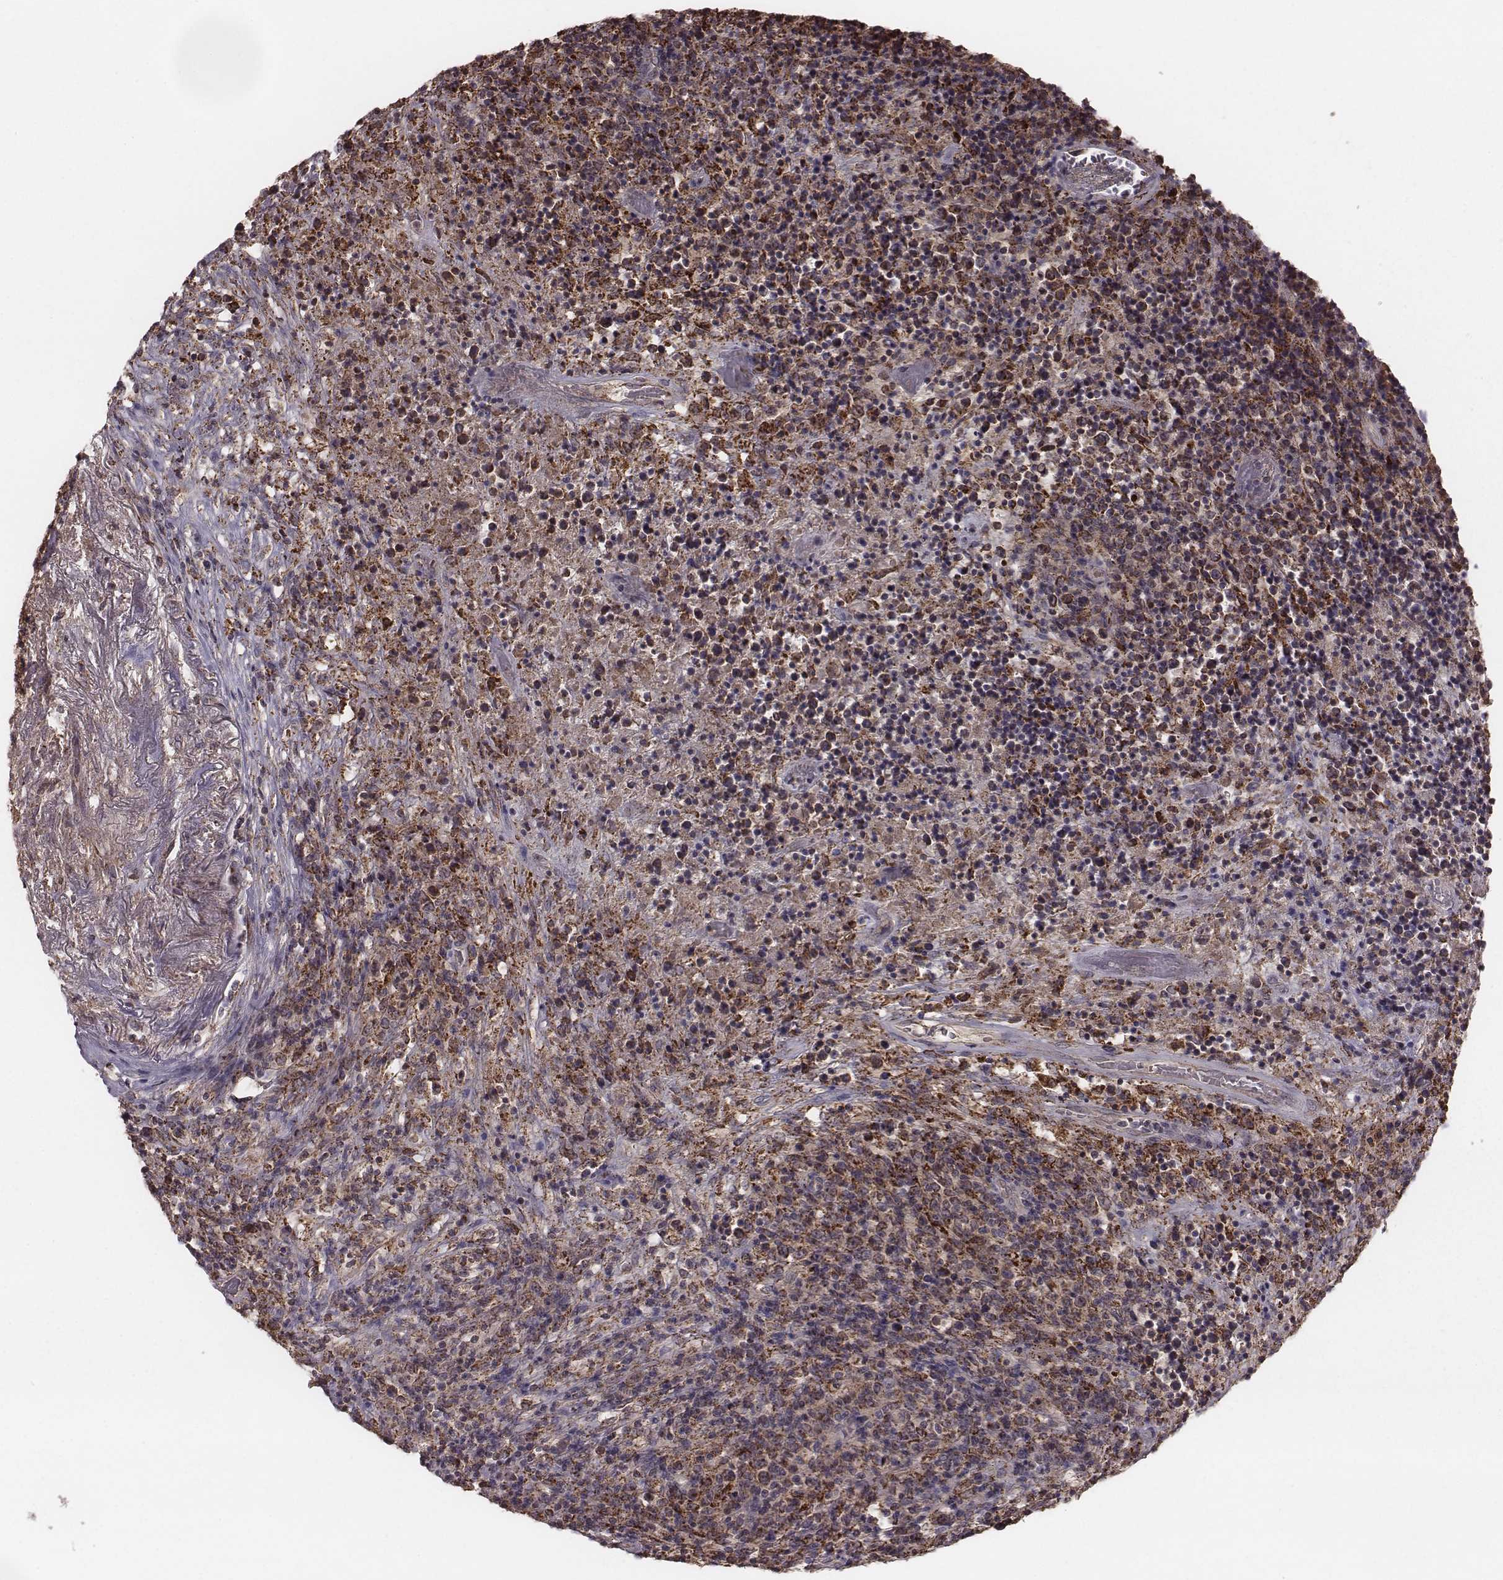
{"staining": {"intensity": "moderate", "quantity": ">75%", "location": "cytoplasmic/membranous"}, "tissue": "lymphoma", "cell_type": "Tumor cells", "image_type": "cancer", "snomed": [{"axis": "morphology", "description": "Malignant lymphoma, non-Hodgkin's type, High grade"}, {"axis": "topography", "description": "Lung"}], "caption": "Protein analysis of high-grade malignant lymphoma, non-Hodgkin's type tissue demonstrates moderate cytoplasmic/membranous expression in about >75% of tumor cells. (DAB (3,3'-diaminobenzidine) IHC, brown staining for protein, blue staining for nuclei).", "gene": "PDCD2L", "patient": {"sex": "male", "age": 79}}